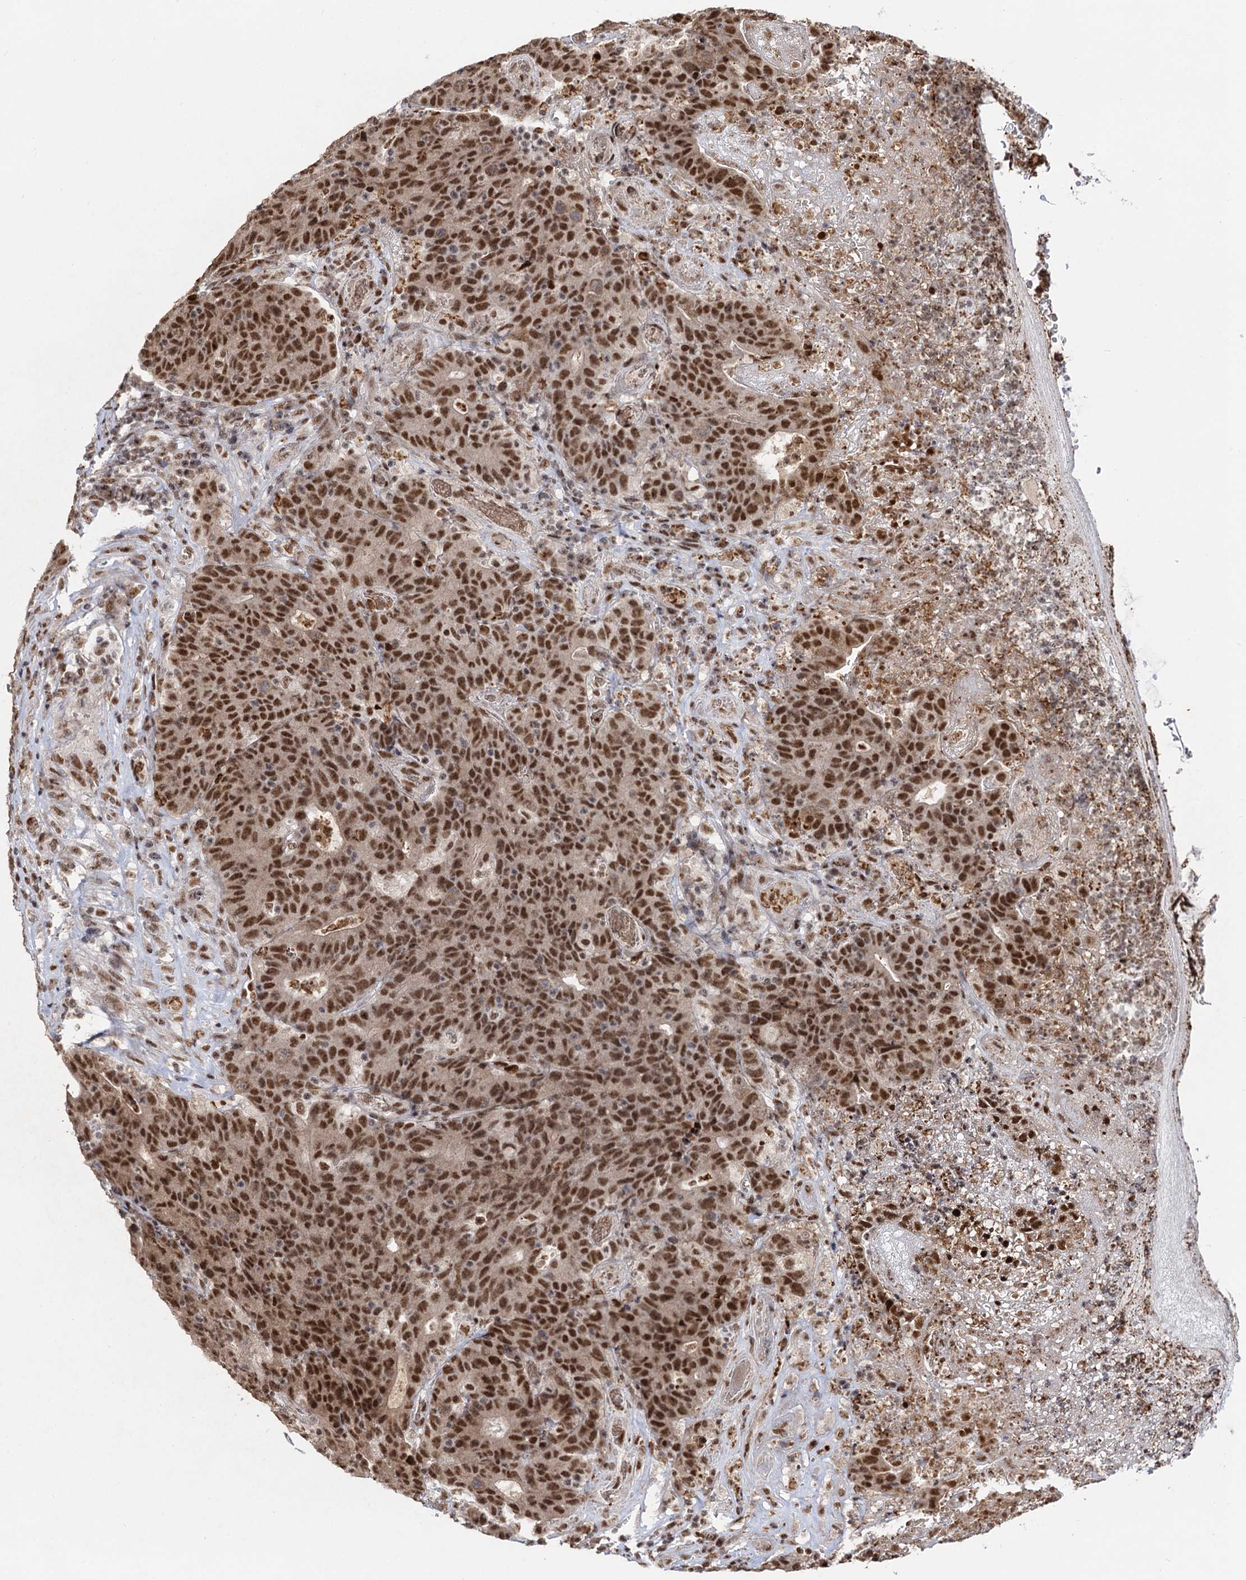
{"staining": {"intensity": "moderate", "quantity": ">75%", "location": "nuclear"}, "tissue": "colorectal cancer", "cell_type": "Tumor cells", "image_type": "cancer", "snomed": [{"axis": "morphology", "description": "Adenocarcinoma, NOS"}, {"axis": "topography", "description": "Colon"}], "caption": "DAB immunohistochemical staining of colorectal adenocarcinoma exhibits moderate nuclear protein staining in about >75% of tumor cells.", "gene": "SFSWAP", "patient": {"sex": "female", "age": 75}}